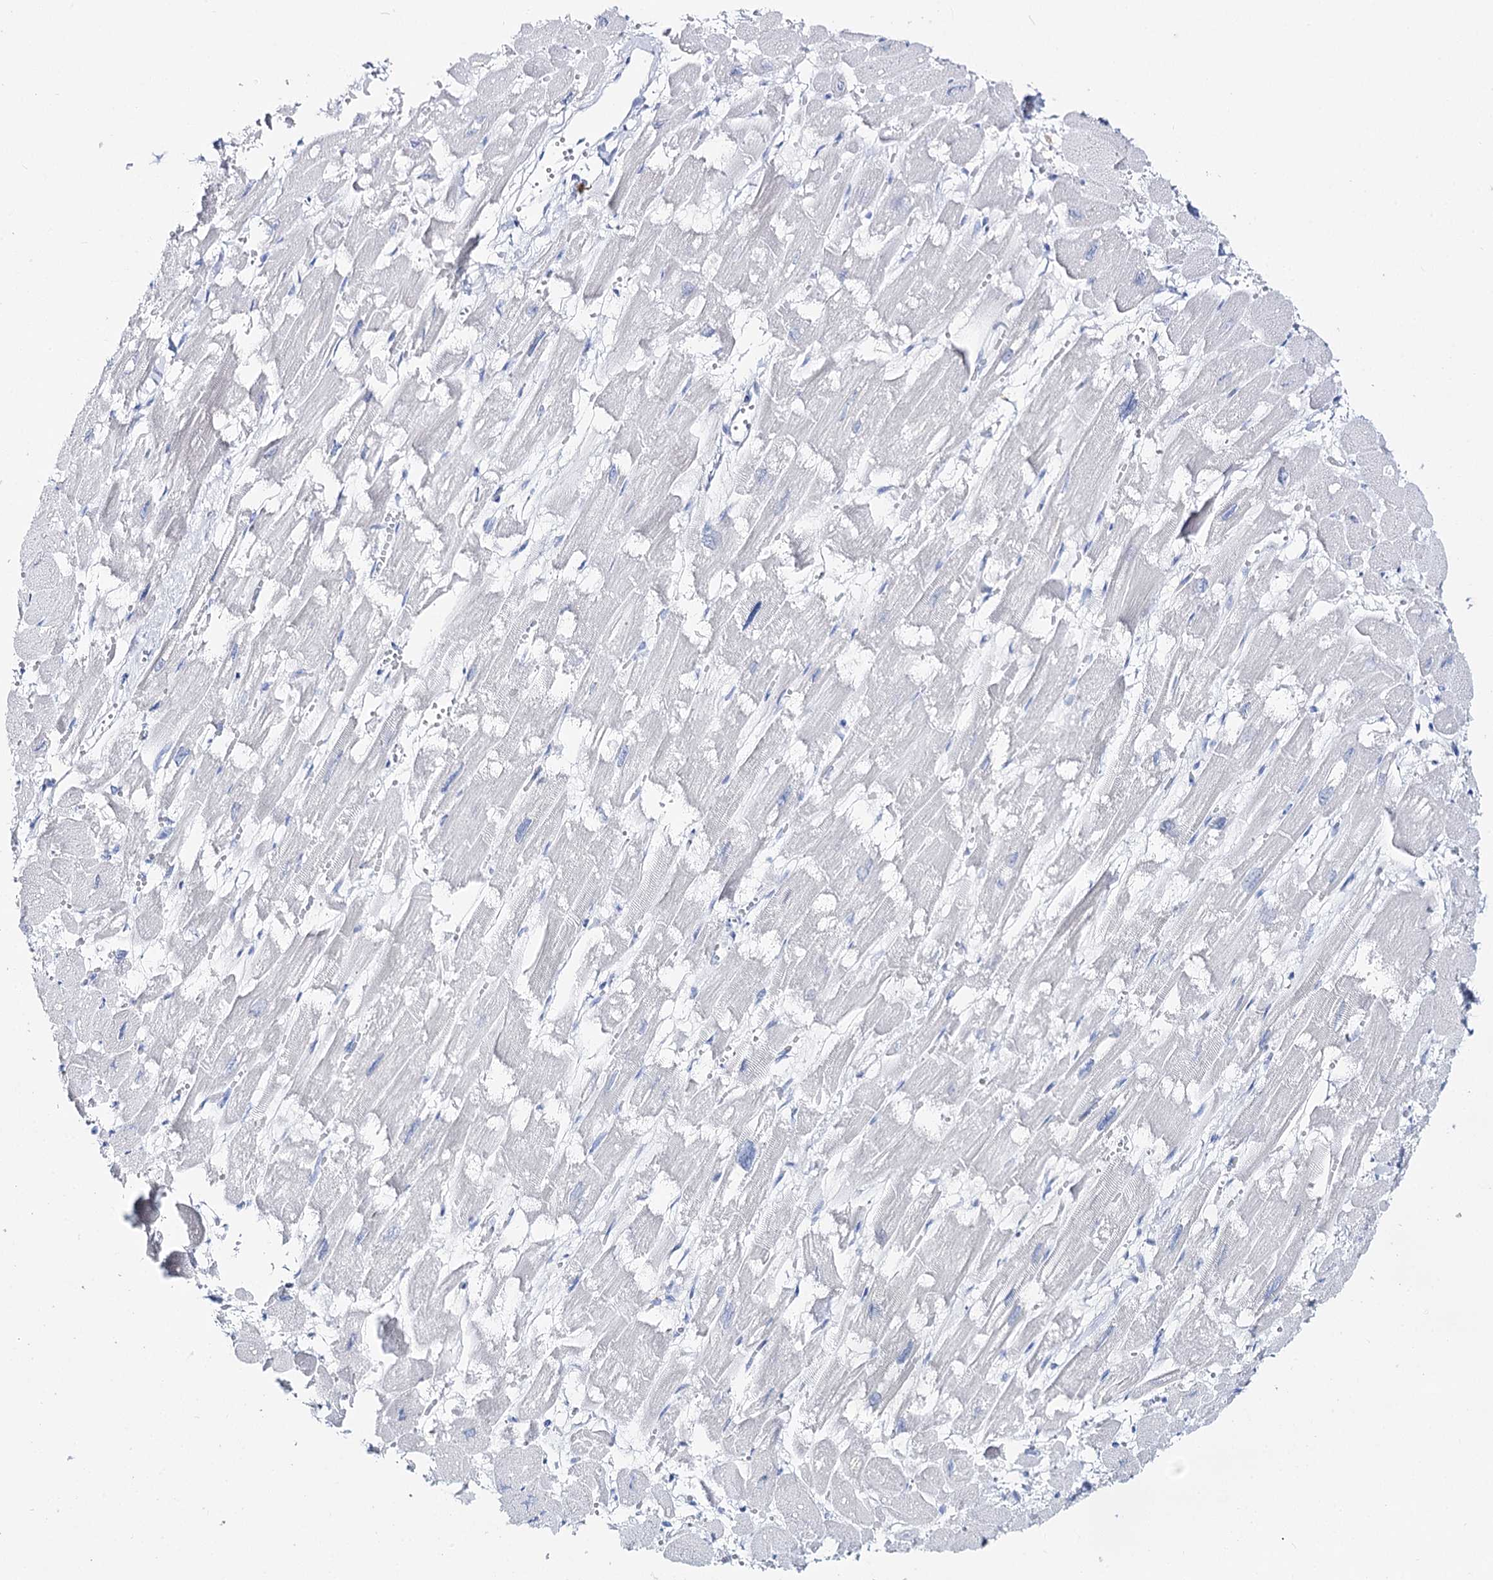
{"staining": {"intensity": "negative", "quantity": "none", "location": "none"}, "tissue": "heart muscle", "cell_type": "Cardiomyocytes", "image_type": "normal", "snomed": [{"axis": "morphology", "description": "Normal tissue, NOS"}, {"axis": "topography", "description": "Heart"}], "caption": "A high-resolution micrograph shows immunohistochemistry (IHC) staining of benign heart muscle, which demonstrates no significant positivity in cardiomyocytes.", "gene": "SLC3A1", "patient": {"sex": "male", "age": 54}}